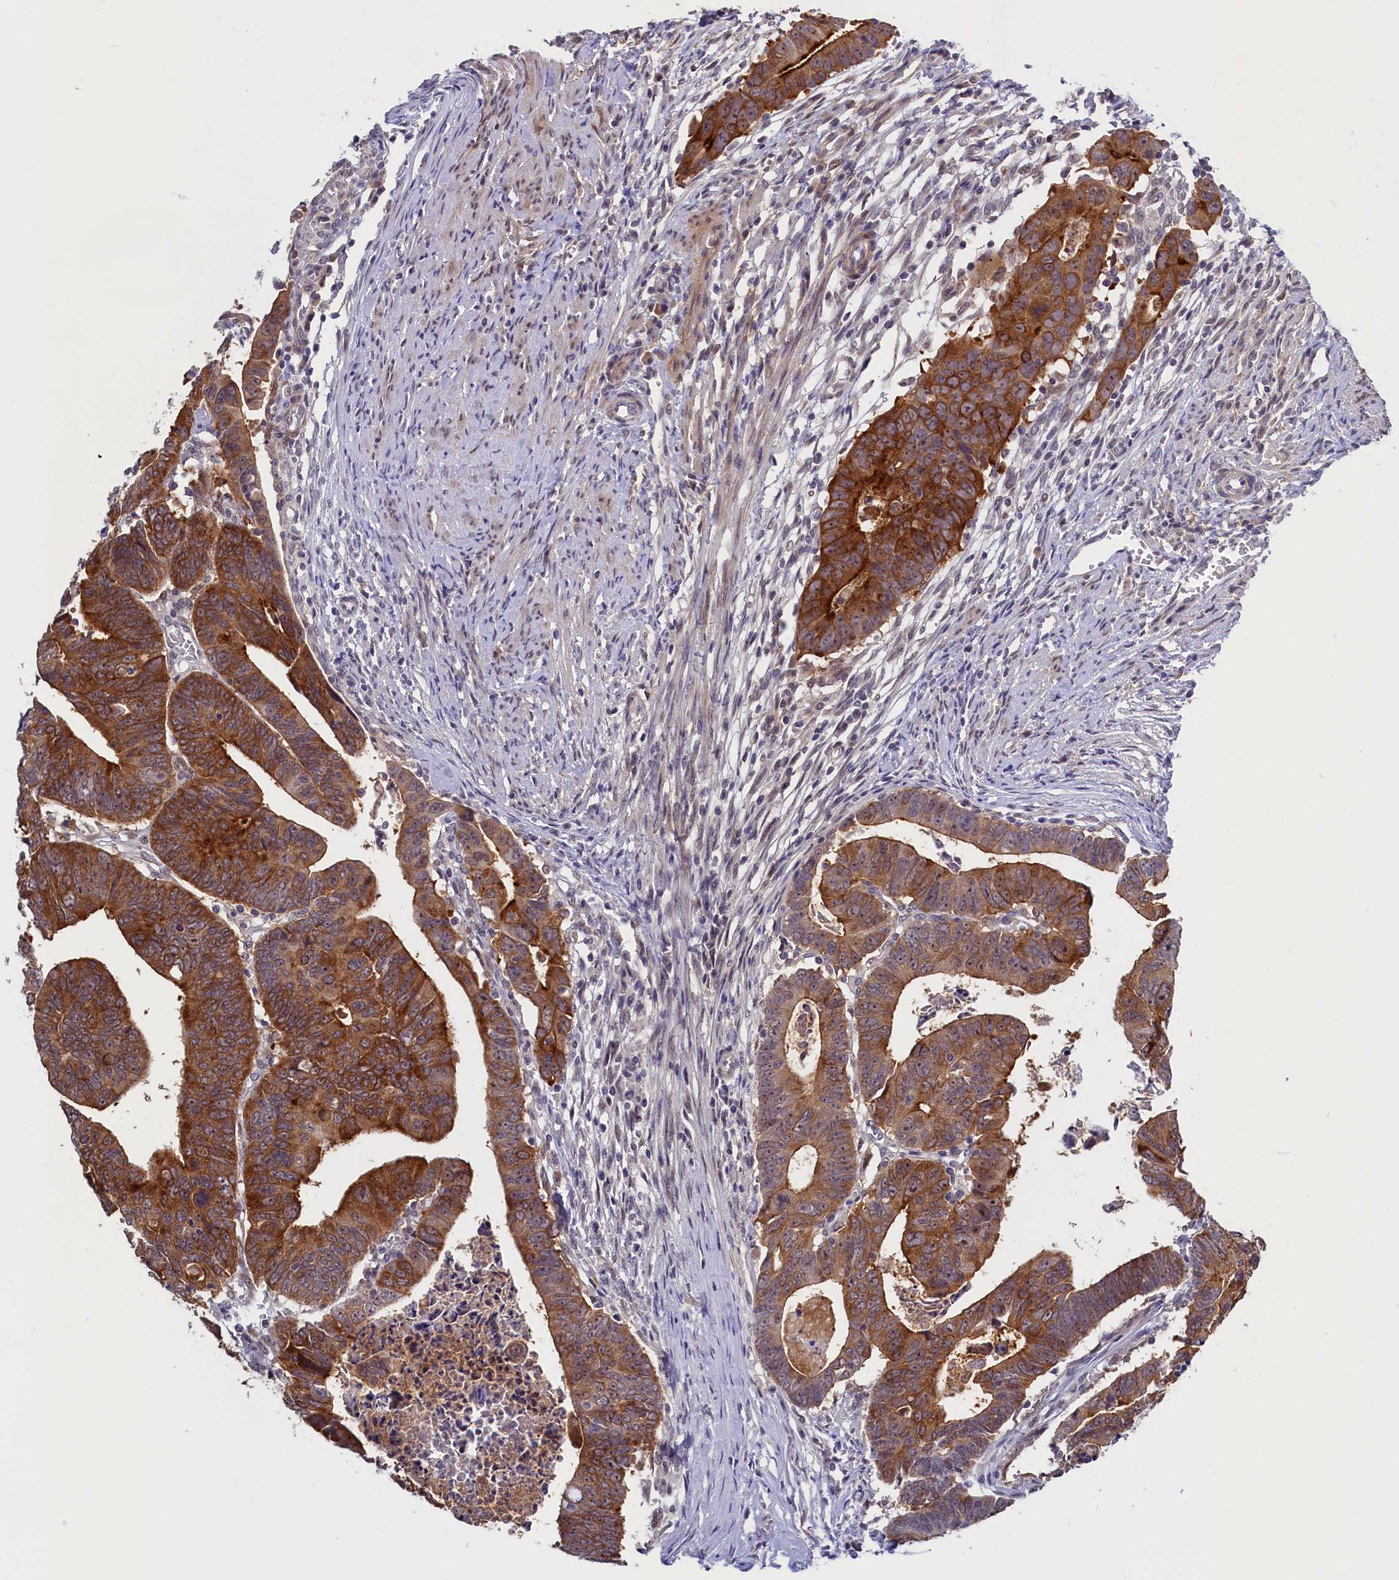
{"staining": {"intensity": "strong", "quantity": ">75%", "location": "cytoplasmic/membranous"}, "tissue": "colorectal cancer", "cell_type": "Tumor cells", "image_type": "cancer", "snomed": [{"axis": "morphology", "description": "Adenocarcinoma, NOS"}, {"axis": "topography", "description": "Rectum"}], "caption": "There is high levels of strong cytoplasmic/membranous positivity in tumor cells of colorectal cancer (adenocarcinoma), as demonstrated by immunohistochemical staining (brown color).", "gene": "PACSIN3", "patient": {"sex": "female", "age": 65}}